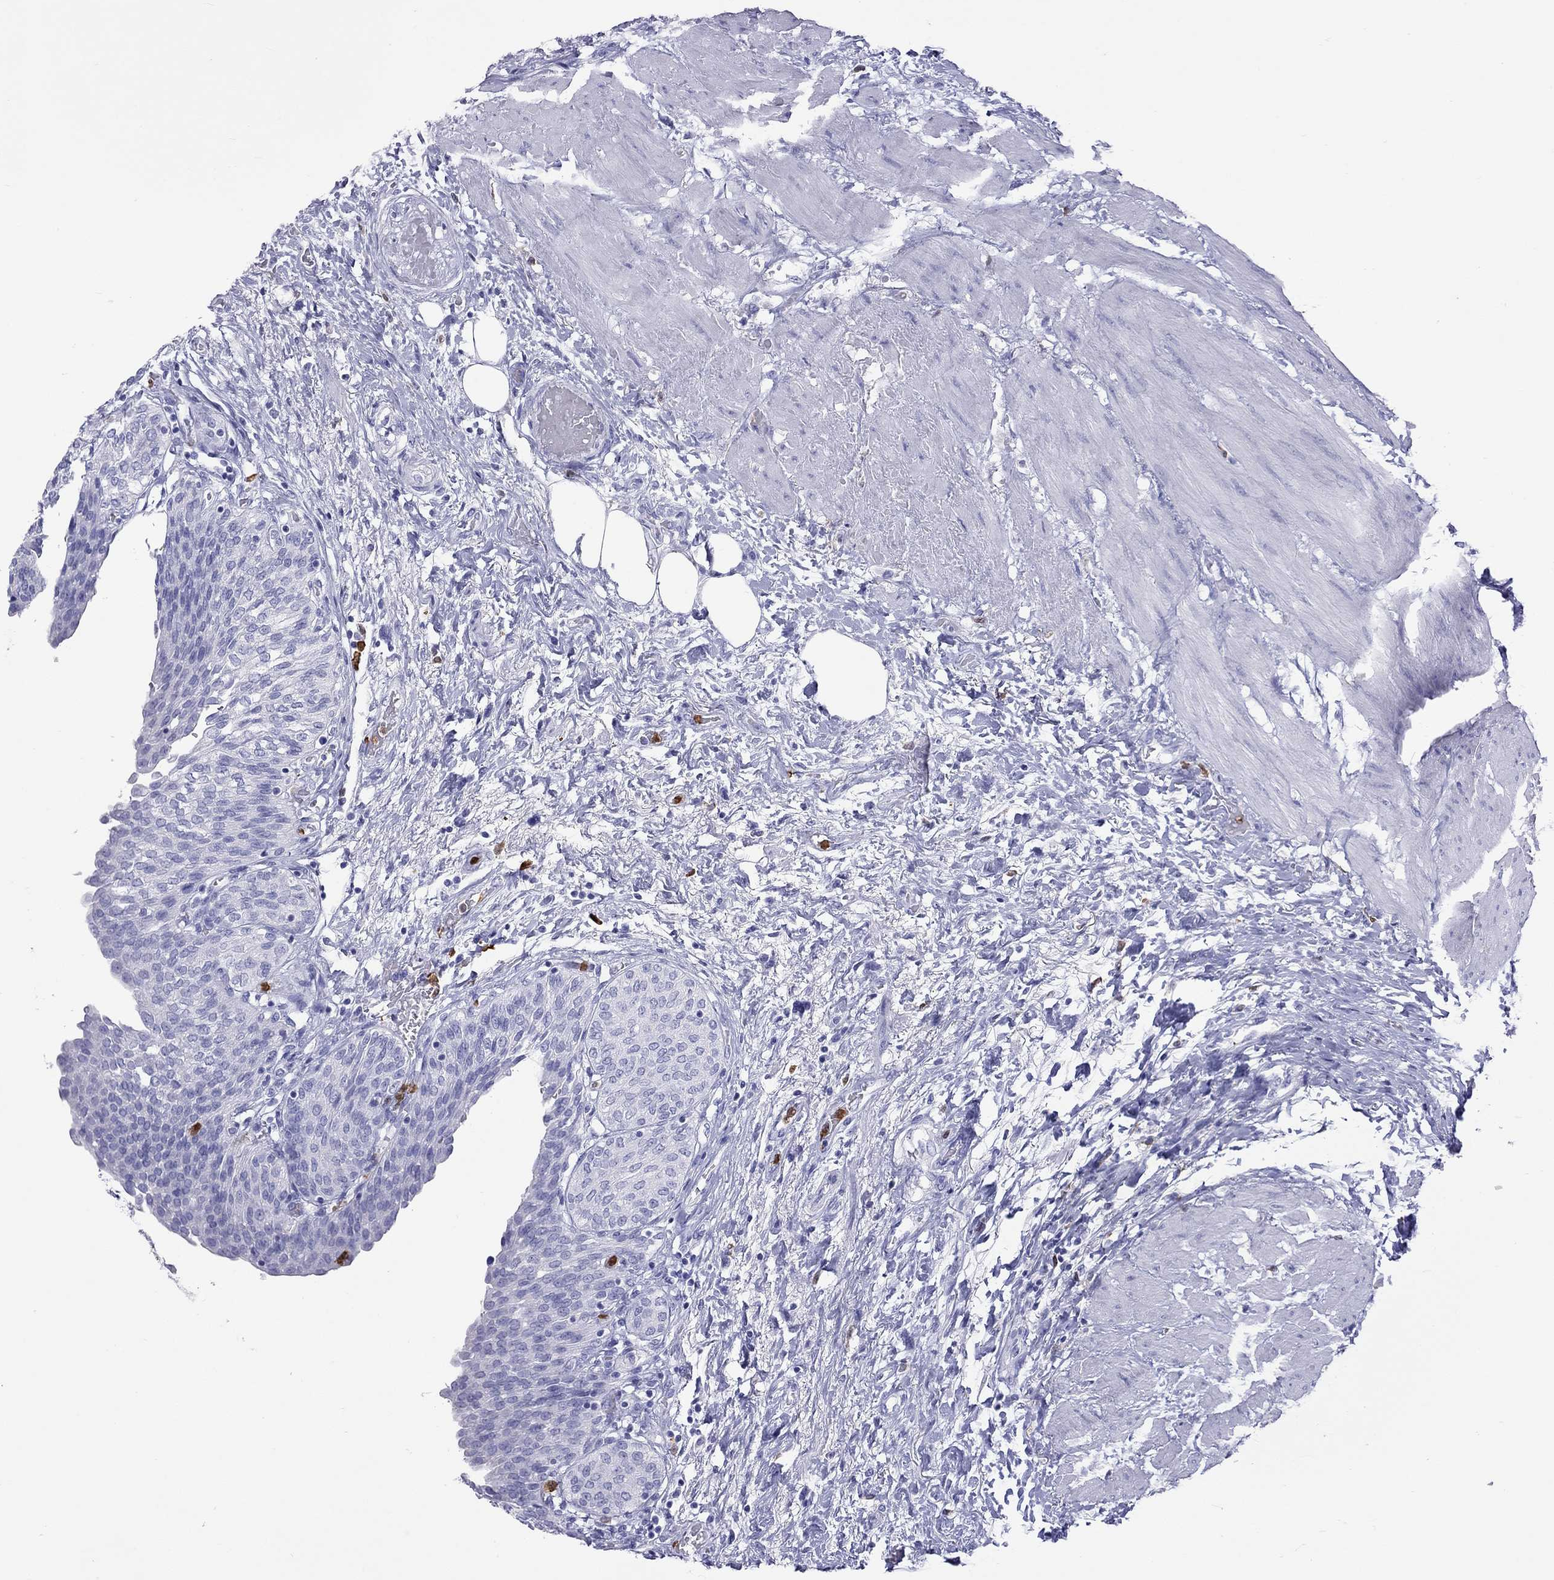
{"staining": {"intensity": "negative", "quantity": "none", "location": "none"}, "tissue": "urinary bladder", "cell_type": "Urothelial cells", "image_type": "normal", "snomed": [{"axis": "morphology", "description": "Normal tissue, NOS"}, {"axis": "morphology", "description": "Metaplasia, NOS"}, {"axis": "topography", "description": "Urinary bladder"}], "caption": "An image of urinary bladder stained for a protein displays no brown staining in urothelial cells. (DAB (3,3'-diaminobenzidine) IHC, high magnification).", "gene": "SLAMF1", "patient": {"sex": "male", "age": 68}}